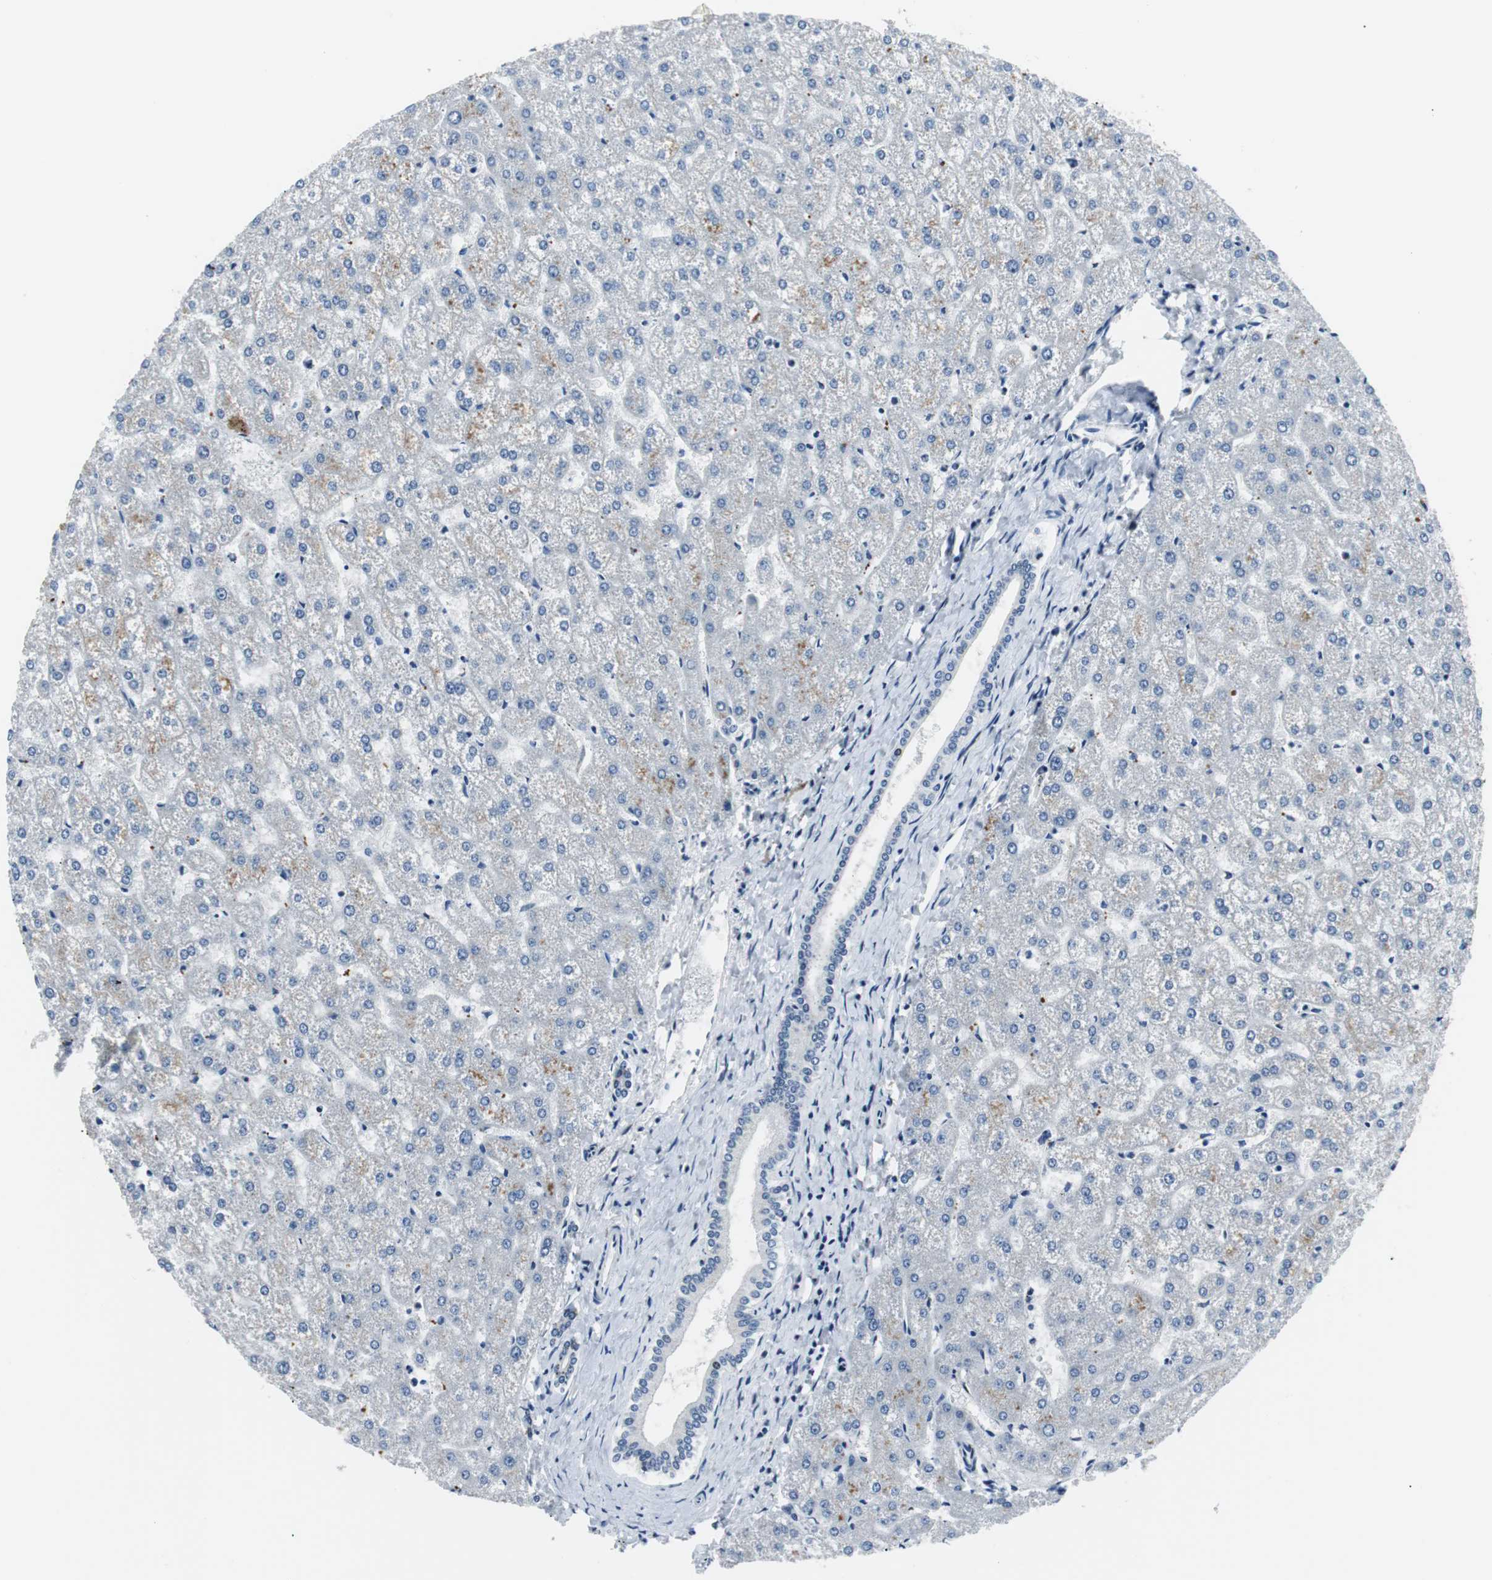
{"staining": {"intensity": "negative", "quantity": "none", "location": "none"}, "tissue": "liver", "cell_type": "Cholangiocytes", "image_type": "normal", "snomed": [{"axis": "morphology", "description": "Normal tissue, NOS"}, {"axis": "topography", "description": "Liver"}], "caption": "This image is of benign liver stained with IHC to label a protein in brown with the nuclei are counter-stained blue. There is no expression in cholangiocytes. Nuclei are stained in blue.", "gene": "MTA1", "patient": {"sex": "female", "age": 32}}